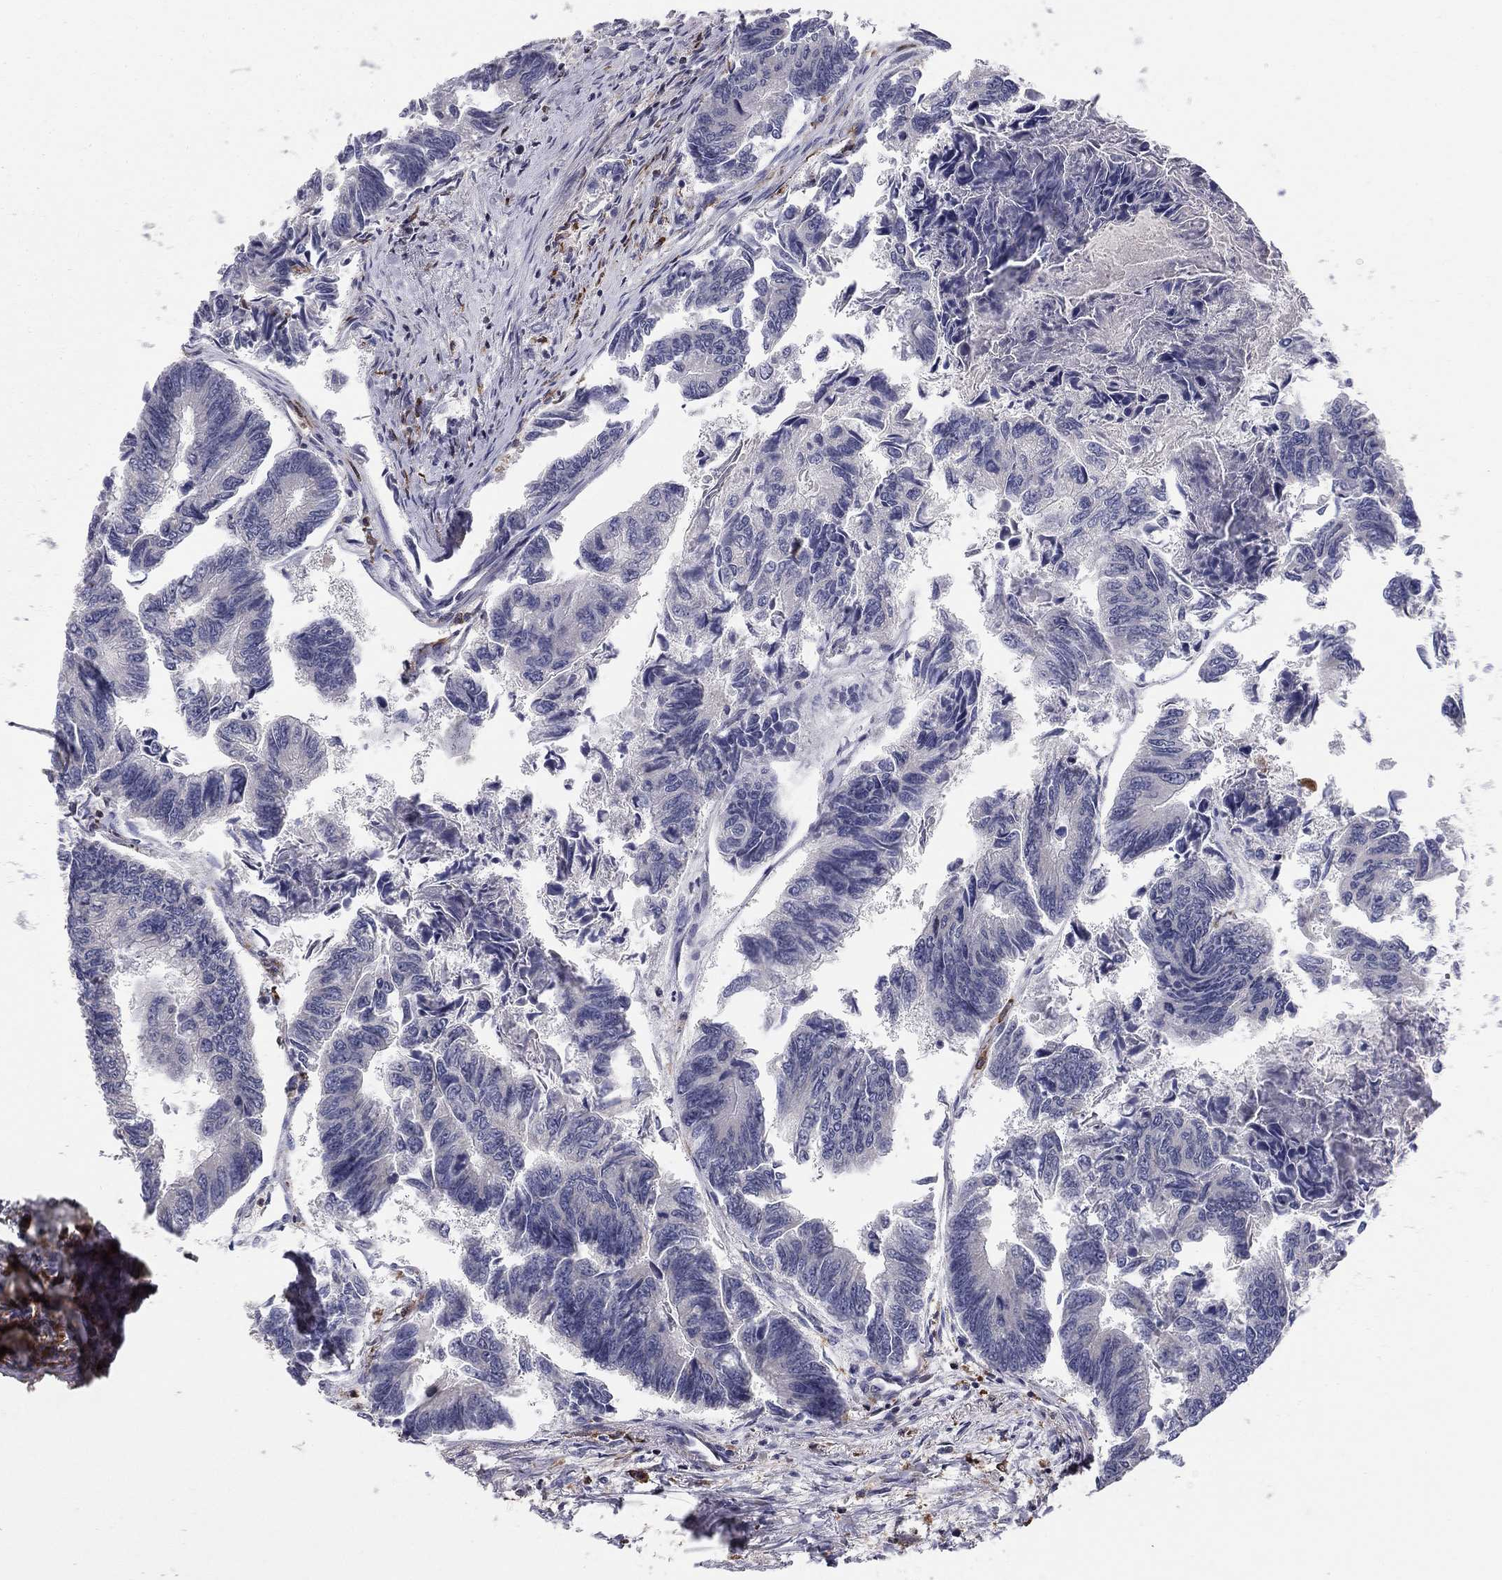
{"staining": {"intensity": "negative", "quantity": "none", "location": "none"}, "tissue": "colorectal cancer", "cell_type": "Tumor cells", "image_type": "cancer", "snomed": [{"axis": "morphology", "description": "Adenocarcinoma, NOS"}, {"axis": "topography", "description": "Colon"}], "caption": "The immunohistochemistry (IHC) photomicrograph has no significant positivity in tumor cells of colorectal cancer tissue.", "gene": "PLCB2", "patient": {"sex": "female", "age": 65}}